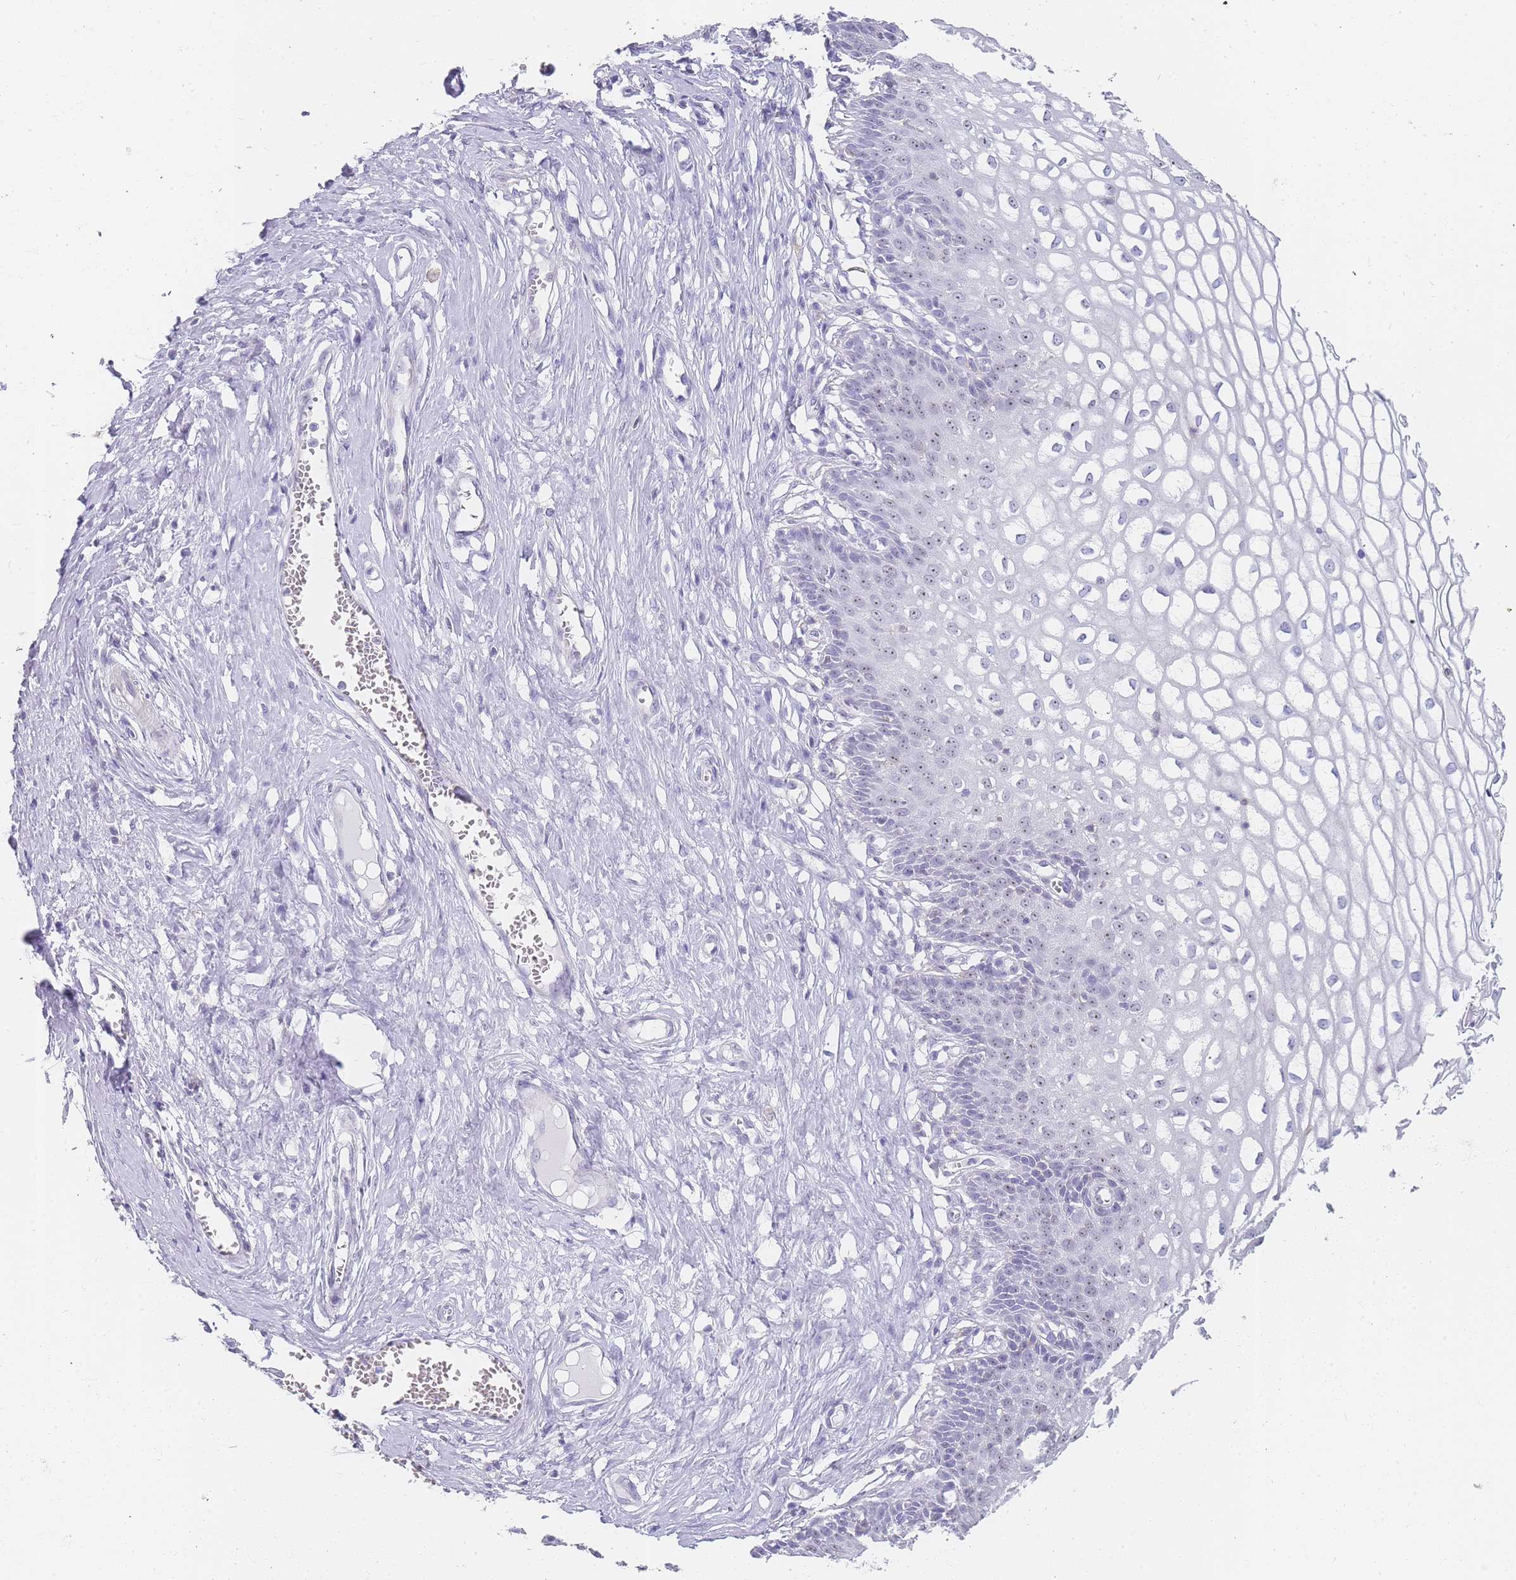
{"staining": {"intensity": "negative", "quantity": "none", "location": "none"}, "tissue": "cervix", "cell_type": "Glandular cells", "image_type": "normal", "snomed": [{"axis": "morphology", "description": "Normal tissue, NOS"}, {"axis": "morphology", "description": "Adenocarcinoma, NOS"}, {"axis": "topography", "description": "Cervix"}], "caption": "There is no significant staining in glandular cells of cervix. (Brightfield microscopy of DAB IHC at high magnification).", "gene": "NOP14", "patient": {"sex": "female", "age": 29}}